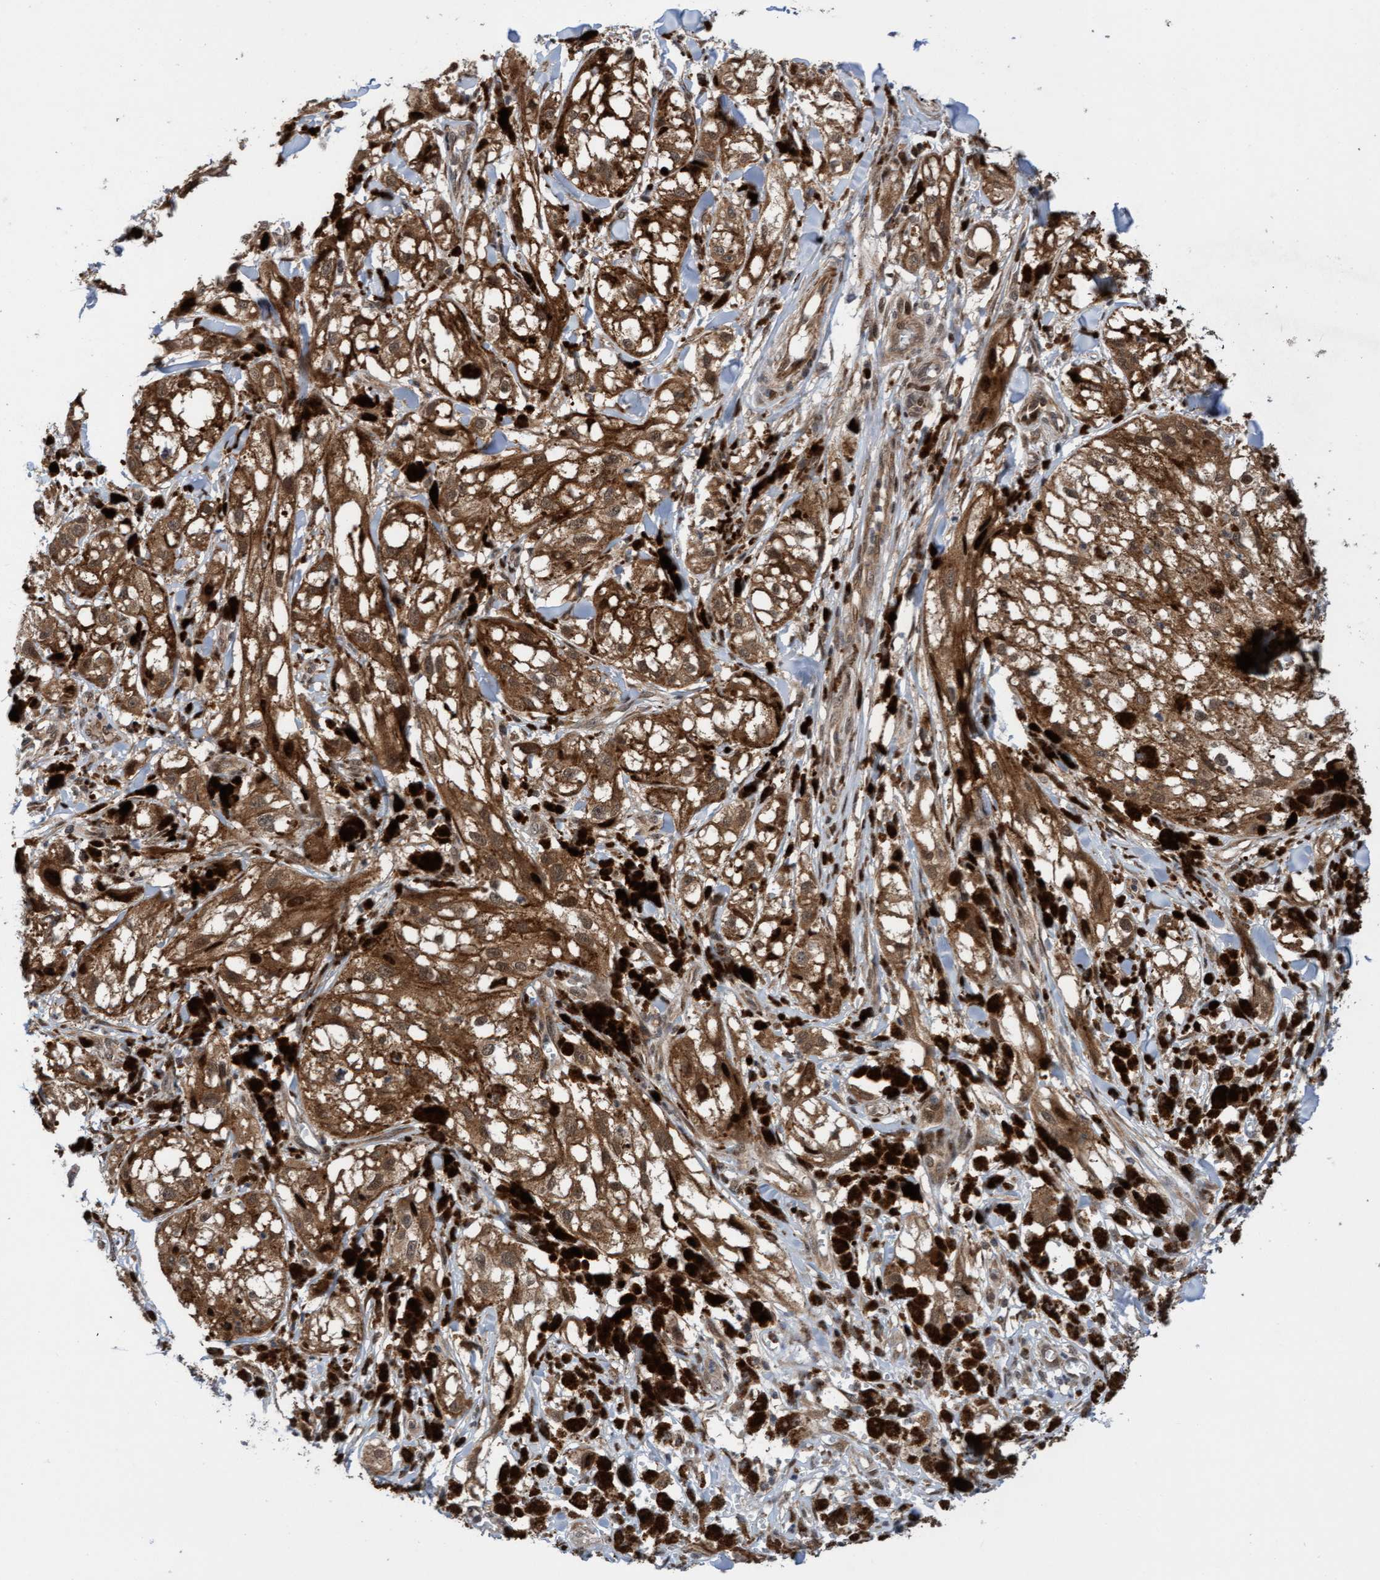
{"staining": {"intensity": "moderate", "quantity": ">75%", "location": "cytoplasmic/membranous"}, "tissue": "melanoma", "cell_type": "Tumor cells", "image_type": "cancer", "snomed": [{"axis": "morphology", "description": "Malignant melanoma, NOS"}, {"axis": "topography", "description": "Skin"}], "caption": "The photomicrograph demonstrates staining of malignant melanoma, revealing moderate cytoplasmic/membranous protein expression (brown color) within tumor cells. (Brightfield microscopy of DAB IHC at high magnification).", "gene": "ITFG1", "patient": {"sex": "male", "age": 88}}